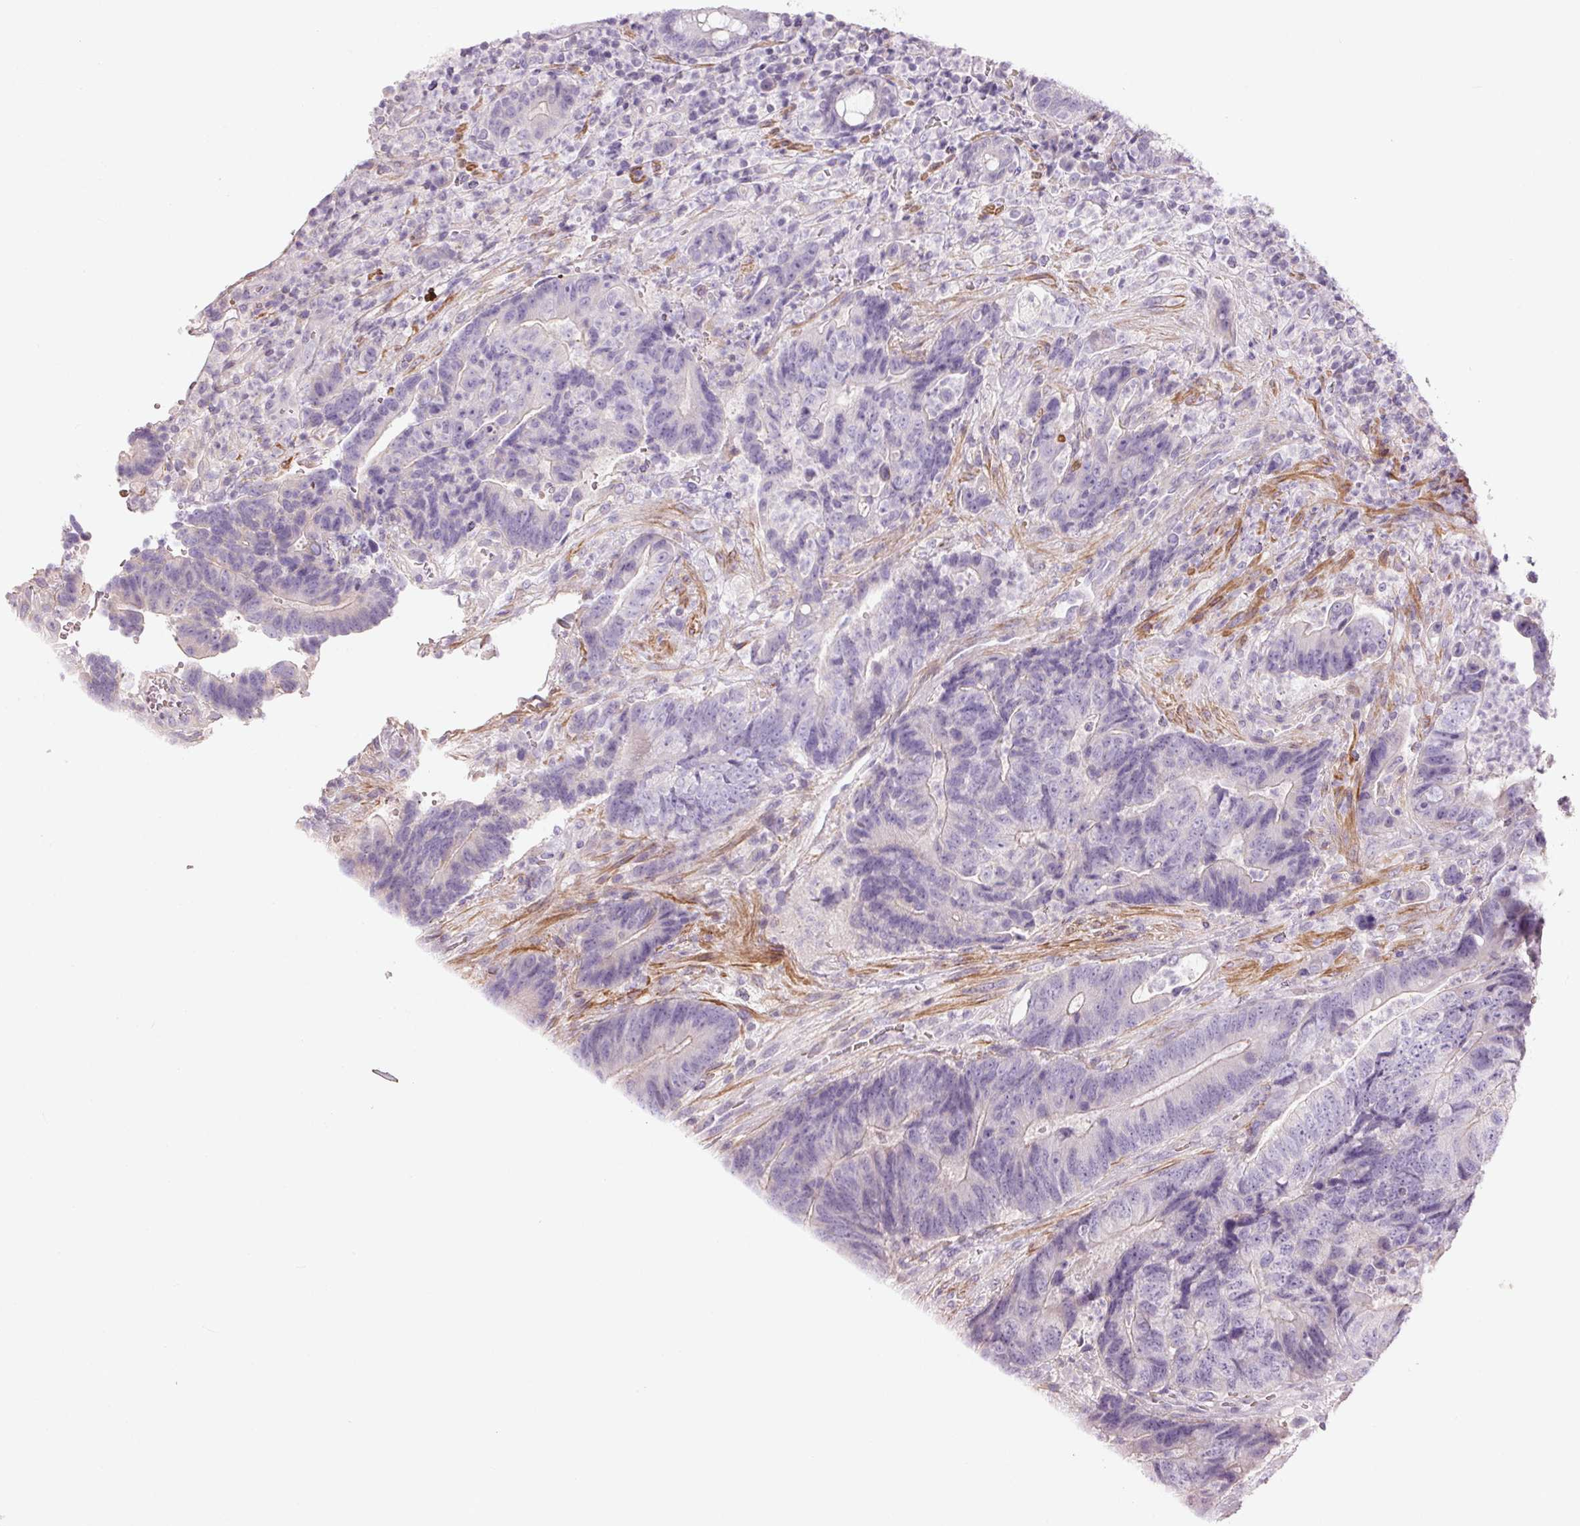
{"staining": {"intensity": "negative", "quantity": "none", "location": "none"}, "tissue": "colorectal cancer", "cell_type": "Tumor cells", "image_type": "cancer", "snomed": [{"axis": "morphology", "description": "Normal tissue, NOS"}, {"axis": "morphology", "description": "Adenocarcinoma, NOS"}, {"axis": "topography", "description": "Colon"}], "caption": "IHC micrograph of human colorectal adenocarcinoma stained for a protein (brown), which reveals no staining in tumor cells. (DAB (3,3'-diaminobenzidine) immunohistochemistry (IHC) visualized using brightfield microscopy, high magnification).", "gene": "KCNK15", "patient": {"sex": "female", "age": 48}}